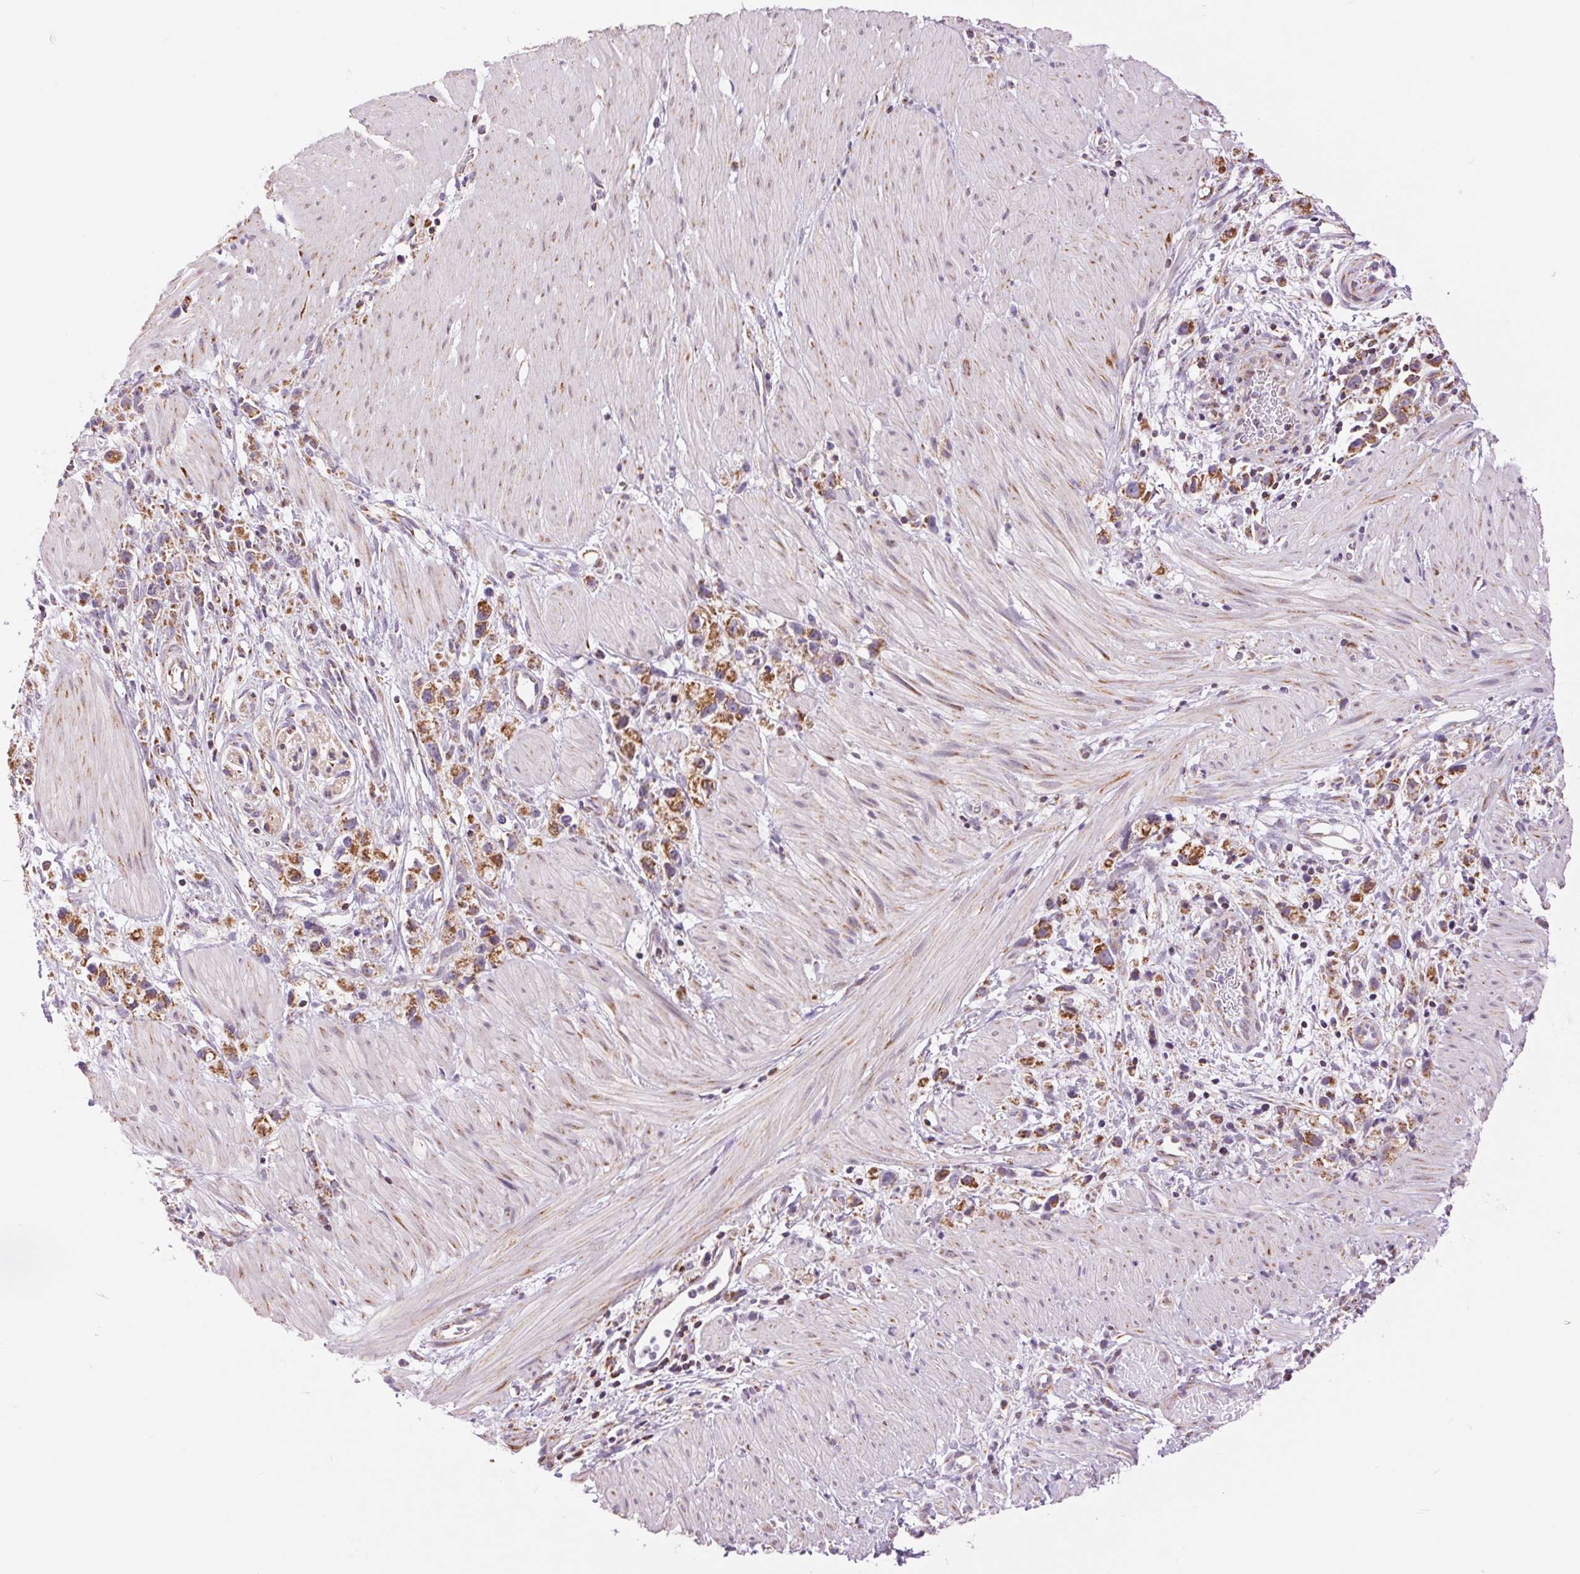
{"staining": {"intensity": "strong", "quantity": ">75%", "location": "cytoplasmic/membranous"}, "tissue": "stomach cancer", "cell_type": "Tumor cells", "image_type": "cancer", "snomed": [{"axis": "morphology", "description": "Adenocarcinoma, NOS"}, {"axis": "topography", "description": "Stomach"}], "caption": "A histopathology image of stomach cancer (adenocarcinoma) stained for a protein reveals strong cytoplasmic/membranous brown staining in tumor cells.", "gene": "ATP5PB", "patient": {"sex": "female", "age": 59}}